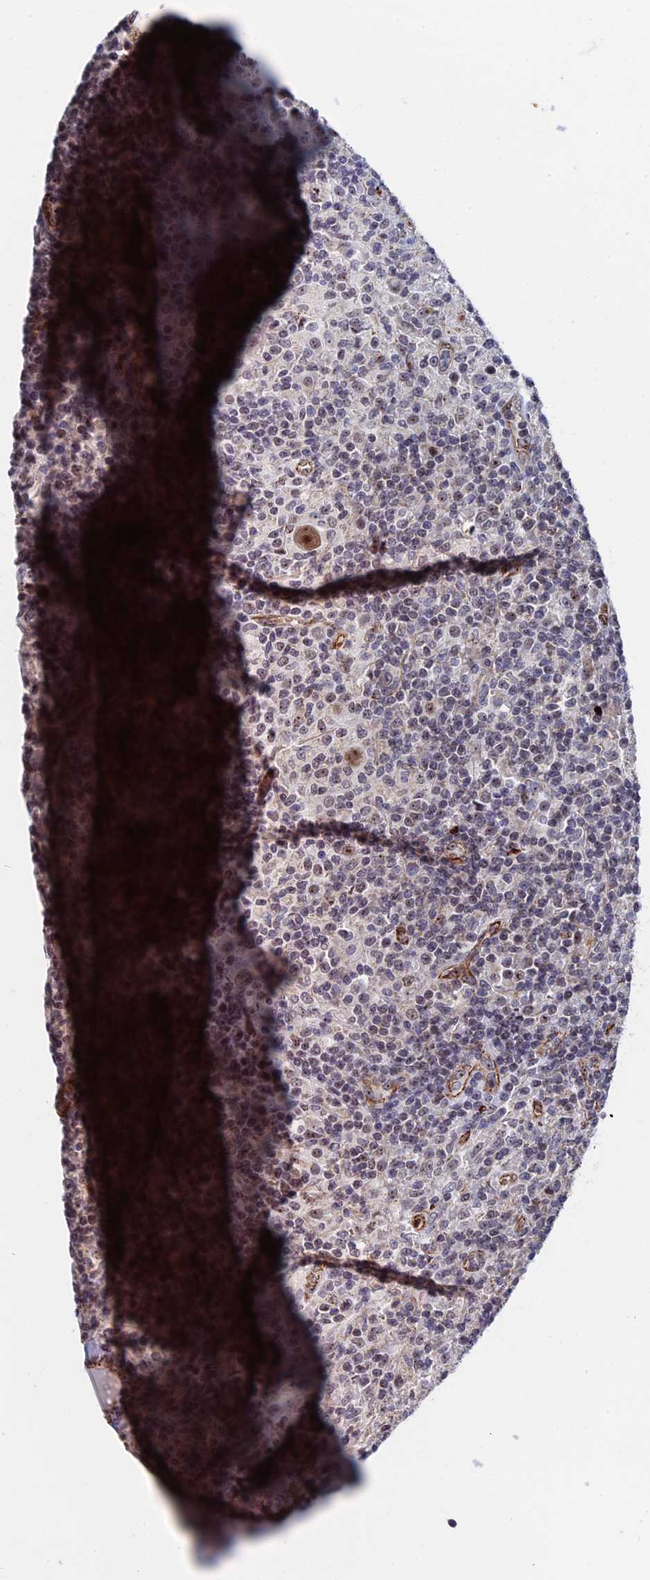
{"staining": {"intensity": "moderate", "quantity": ">75%", "location": "nuclear"}, "tissue": "lymphoma", "cell_type": "Tumor cells", "image_type": "cancer", "snomed": [{"axis": "morphology", "description": "Hodgkin's disease, NOS"}, {"axis": "topography", "description": "Lymph node"}], "caption": "High-magnification brightfield microscopy of Hodgkin's disease stained with DAB (brown) and counterstained with hematoxylin (blue). tumor cells exhibit moderate nuclear positivity is appreciated in approximately>75% of cells.", "gene": "EXOSC9", "patient": {"sex": "male", "age": 70}}